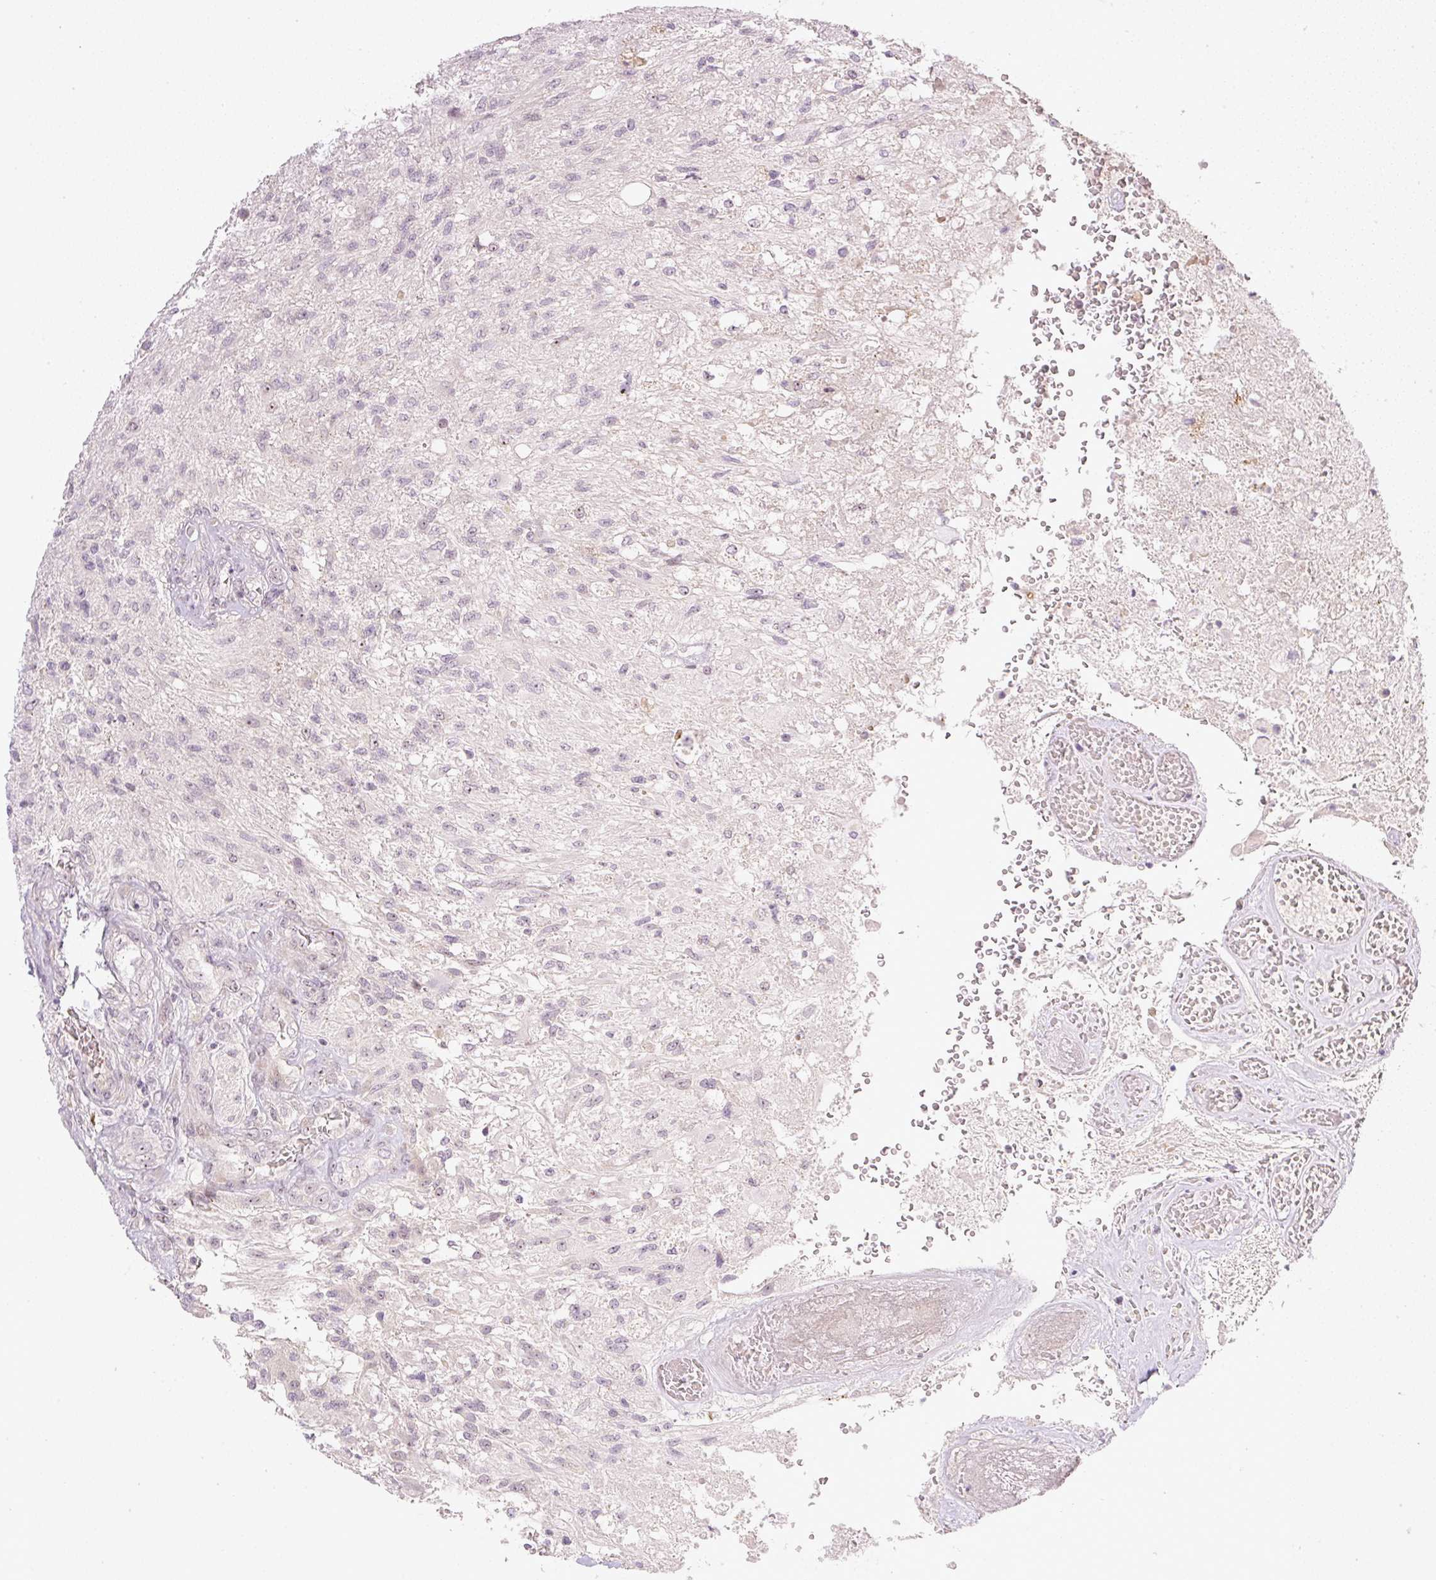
{"staining": {"intensity": "weak", "quantity": "<25%", "location": "nuclear"}, "tissue": "glioma", "cell_type": "Tumor cells", "image_type": "cancer", "snomed": [{"axis": "morphology", "description": "Glioma, malignant, High grade"}, {"axis": "topography", "description": "Brain"}], "caption": "High magnification brightfield microscopy of glioma stained with DAB (3,3'-diaminobenzidine) (brown) and counterstained with hematoxylin (blue): tumor cells show no significant positivity. (Stains: DAB IHC with hematoxylin counter stain, Microscopy: brightfield microscopy at high magnification).", "gene": "AAR2", "patient": {"sex": "male", "age": 56}}